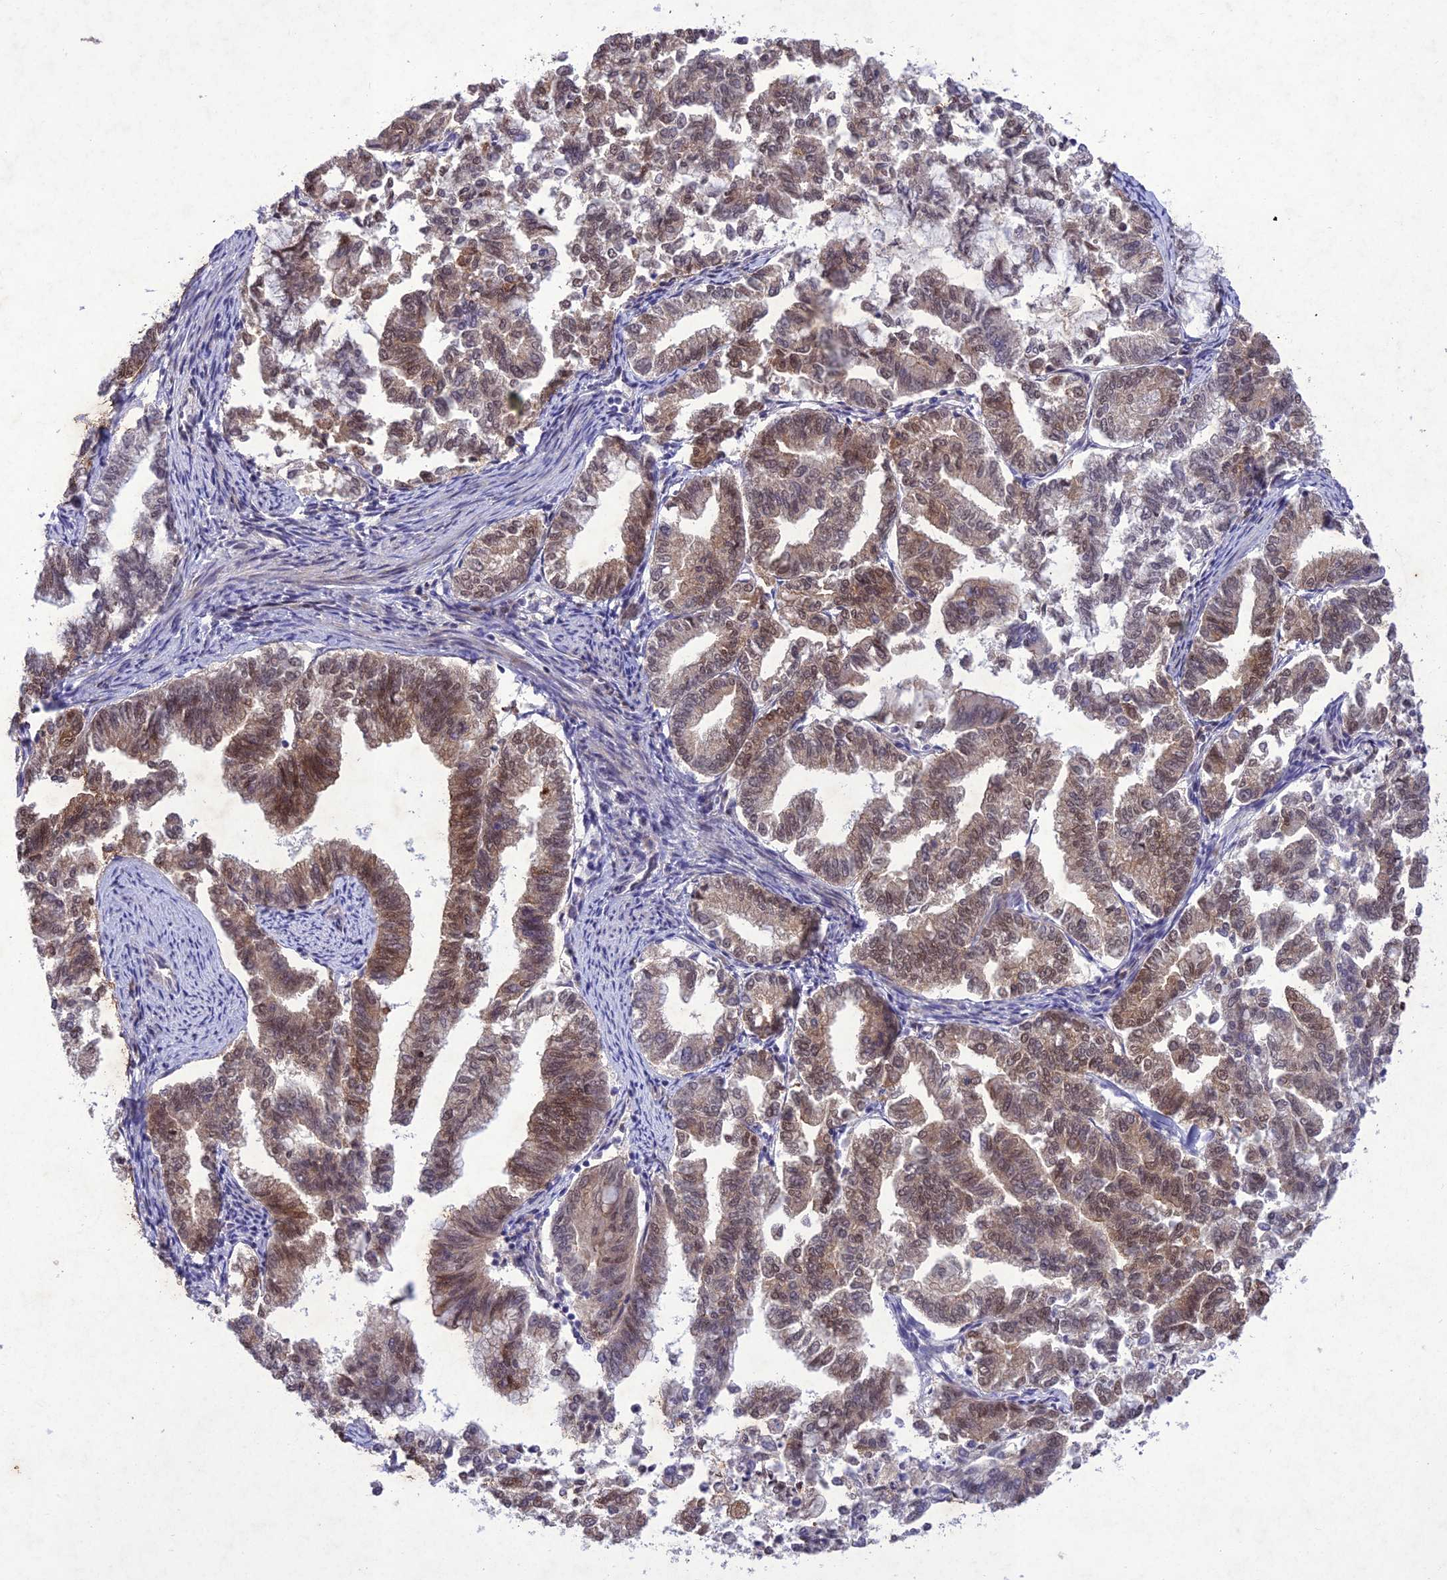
{"staining": {"intensity": "moderate", "quantity": "25%-75%", "location": "cytoplasmic/membranous,nuclear"}, "tissue": "endometrial cancer", "cell_type": "Tumor cells", "image_type": "cancer", "snomed": [{"axis": "morphology", "description": "Adenocarcinoma, NOS"}, {"axis": "topography", "description": "Endometrium"}], "caption": "Immunohistochemical staining of human endometrial cancer (adenocarcinoma) shows medium levels of moderate cytoplasmic/membranous and nuclear protein expression in approximately 25%-75% of tumor cells.", "gene": "ANKRD52", "patient": {"sex": "female", "age": 79}}